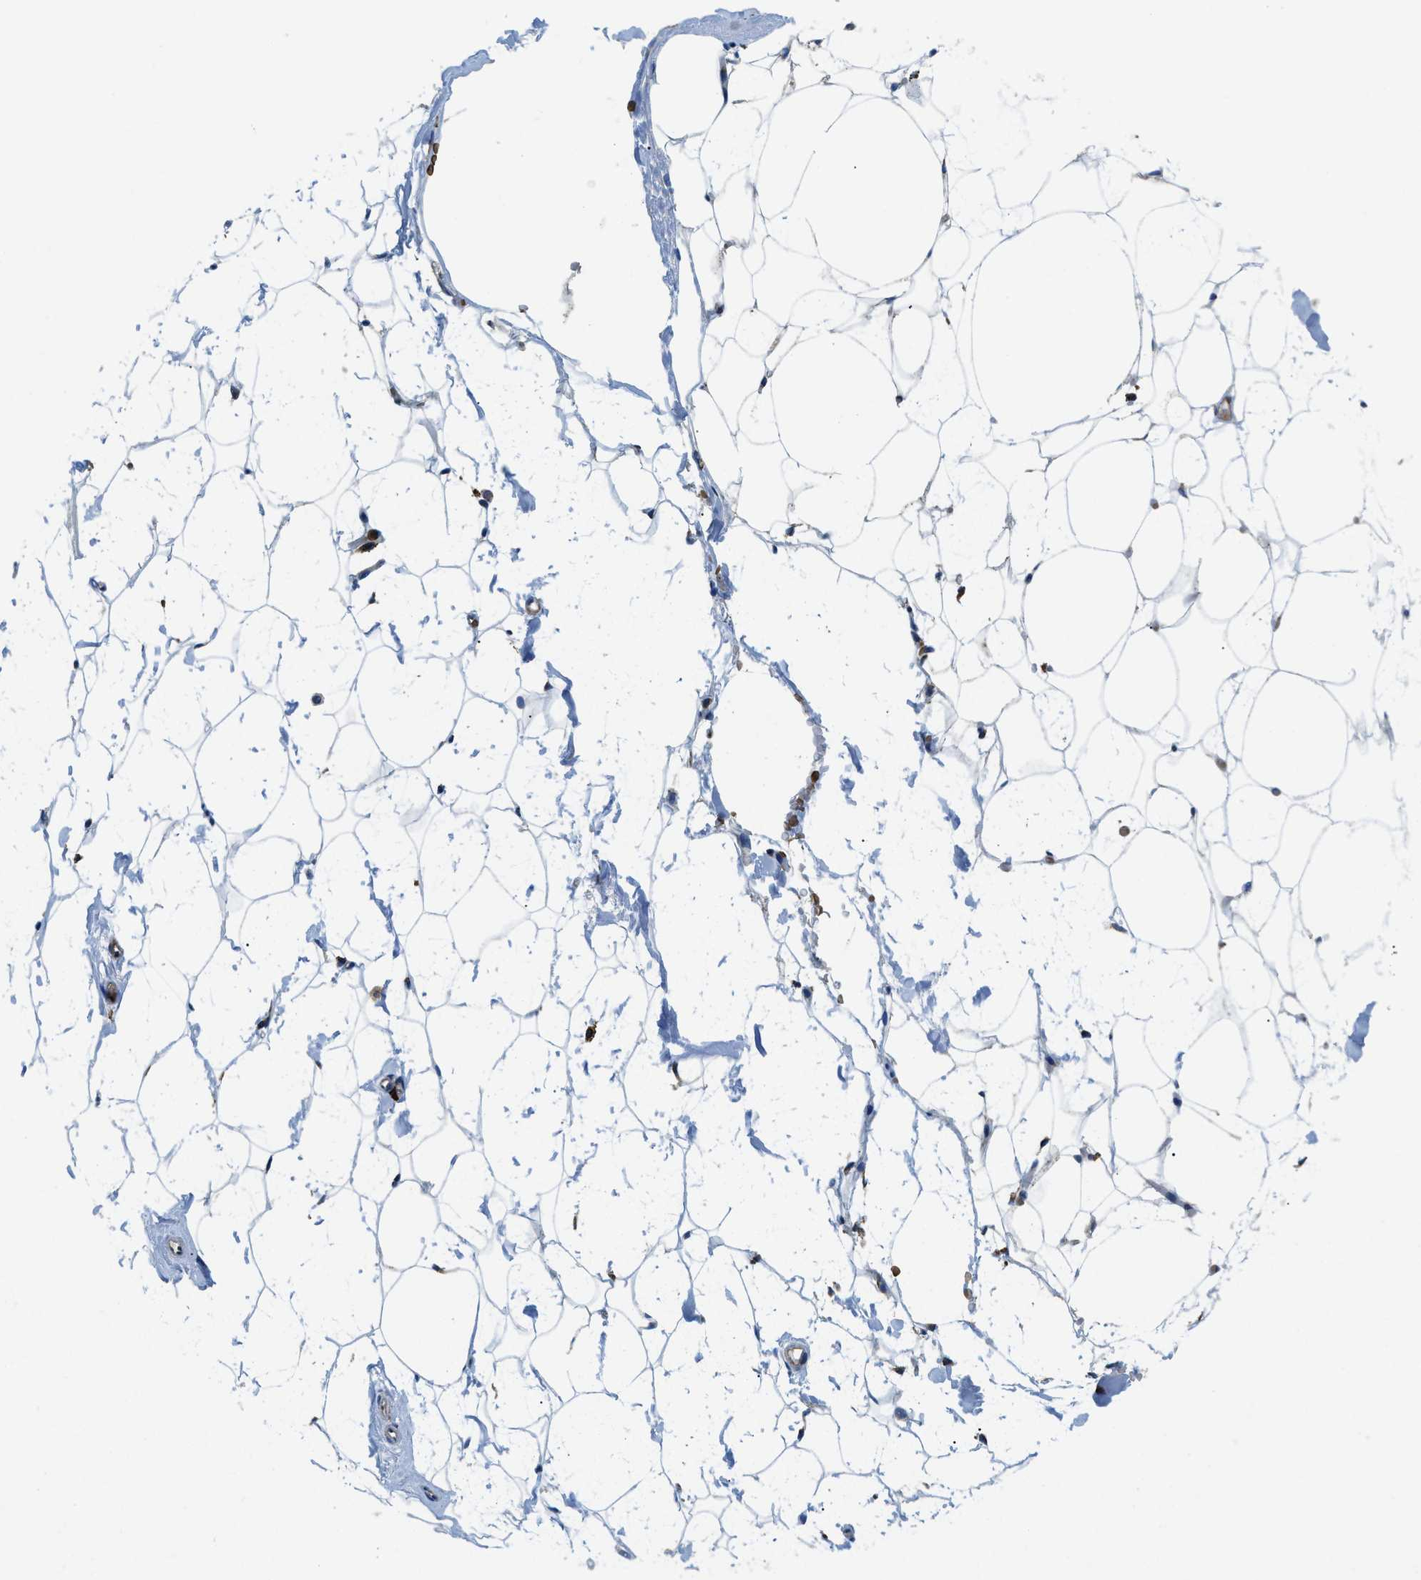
{"staining": {"intensity": "moderate", "quantity": "25%-75%", "location": "cytoplasmic/membranous"}, "tissue": "adipose tissue", "cell_type": "Adipocytes", "image_type": "normal", "snomed": [{"axis": "morphology", "description": "Normal tissue, NOS"}, {"axis": "topography", "description": "Breast"}, {"axis": "topography", "description": "Soft tissue"}], "caption": "Adipose tissue stained for a protein exhibits moderate cytoplasmic/membranous positivity in adipocytes. The protein of interest is shown in brown color, while the nuclei are stained blue.", "gene": "CSPG4", "patient": {"sex": "female", "age": 75}}